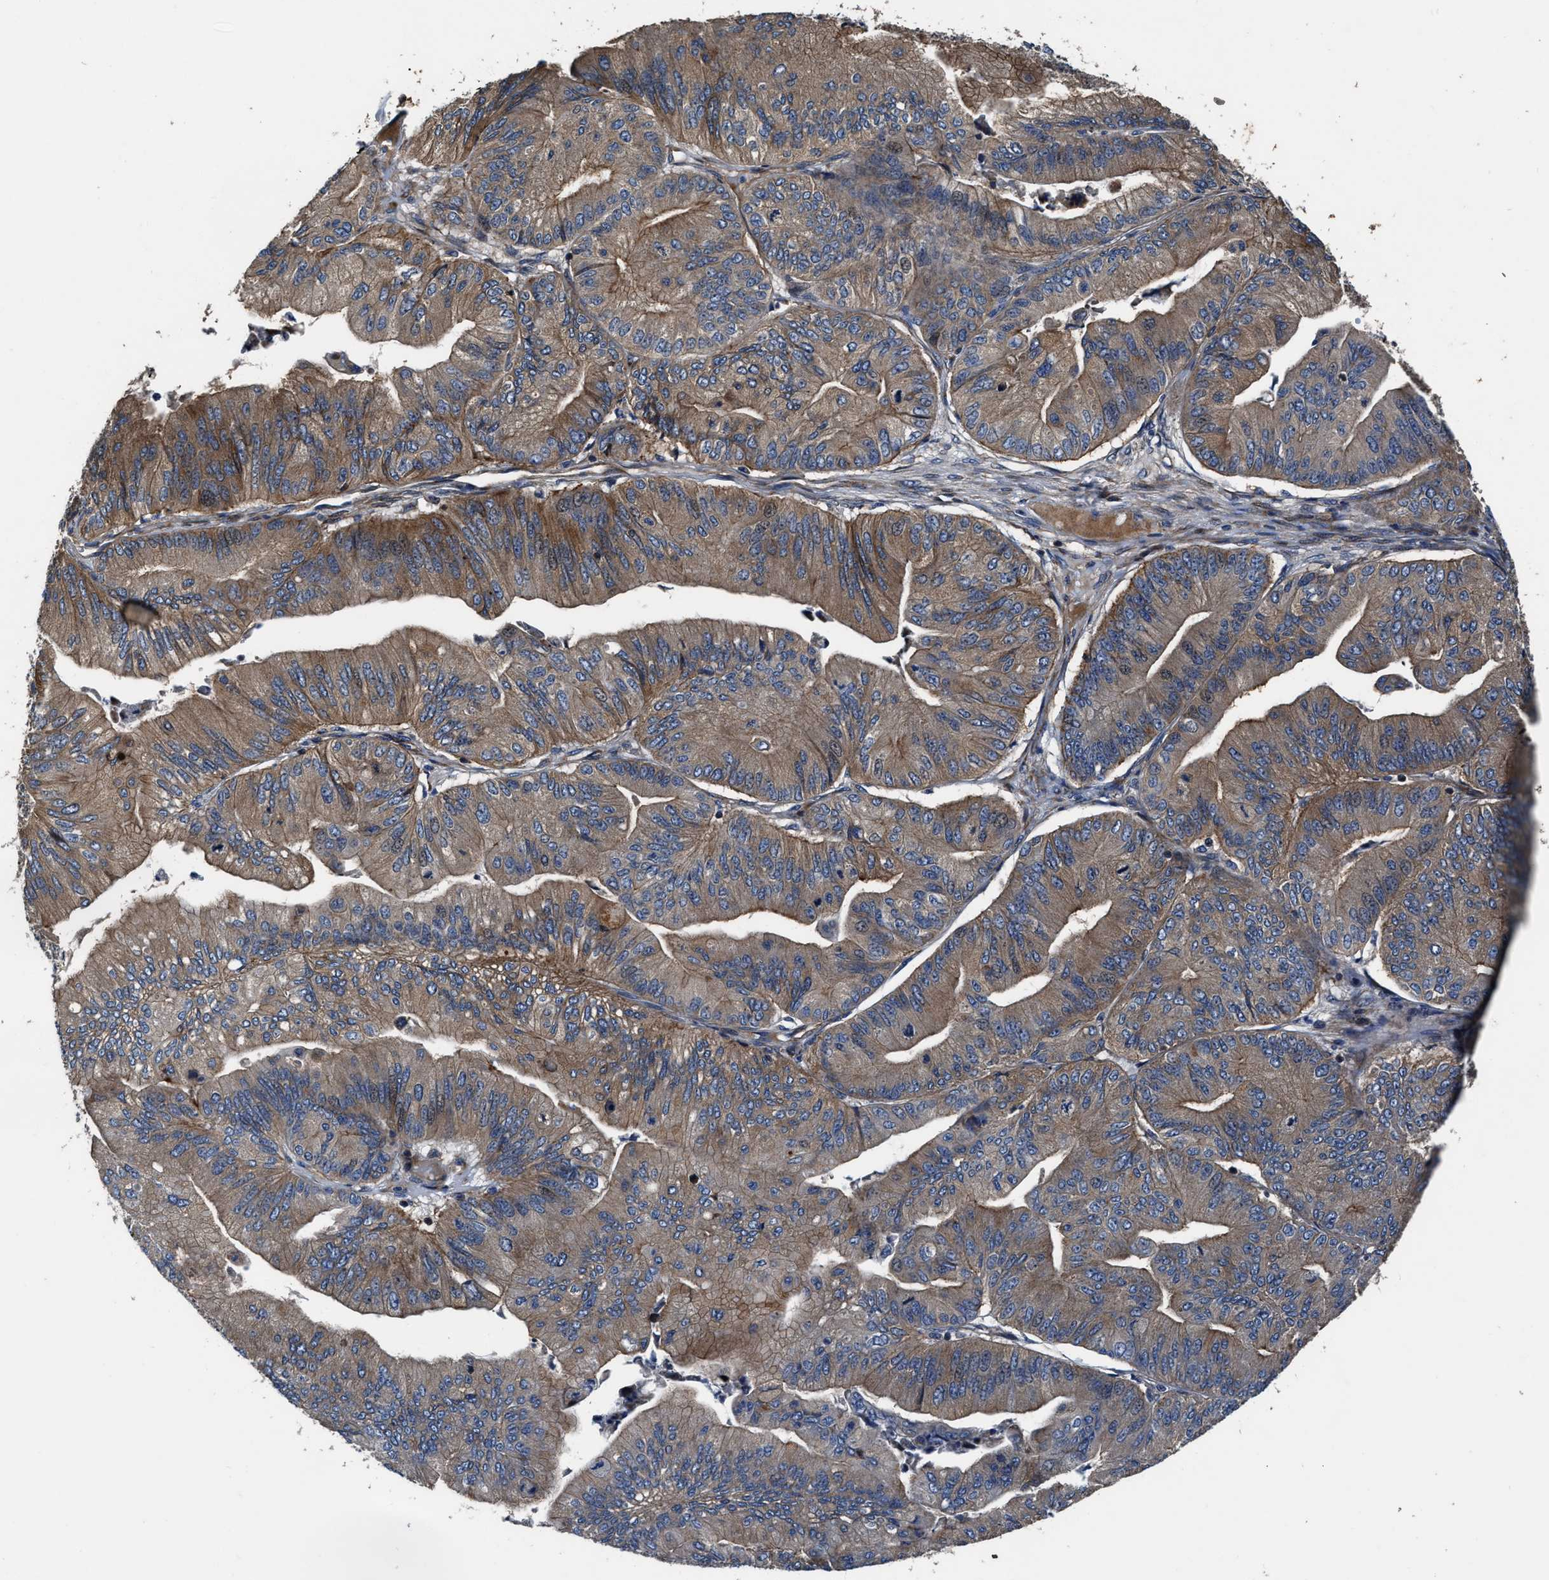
{"staining": {"intensity": "weak", "quantity": ">75%", "location": "cytoplasmic/membranous"}, "tissue": "ovarian cancer", "cell_type": "Tumor cells", "image_type": "cancer", "snomed": [{"axis": "morphology", "description": "Cystadenocarcinoma, mucinous, NOS"}, {"axis": "topography", "description": "Ovary"}], "caption": "About >75% of tumor cells in ovarian cancer reveal weak cytoplasmic/membranous protein staining as visualized by brown immunohistochemical staining.", "gene": "PTAR1", "patient": {"sex": "female", "age": 61}}